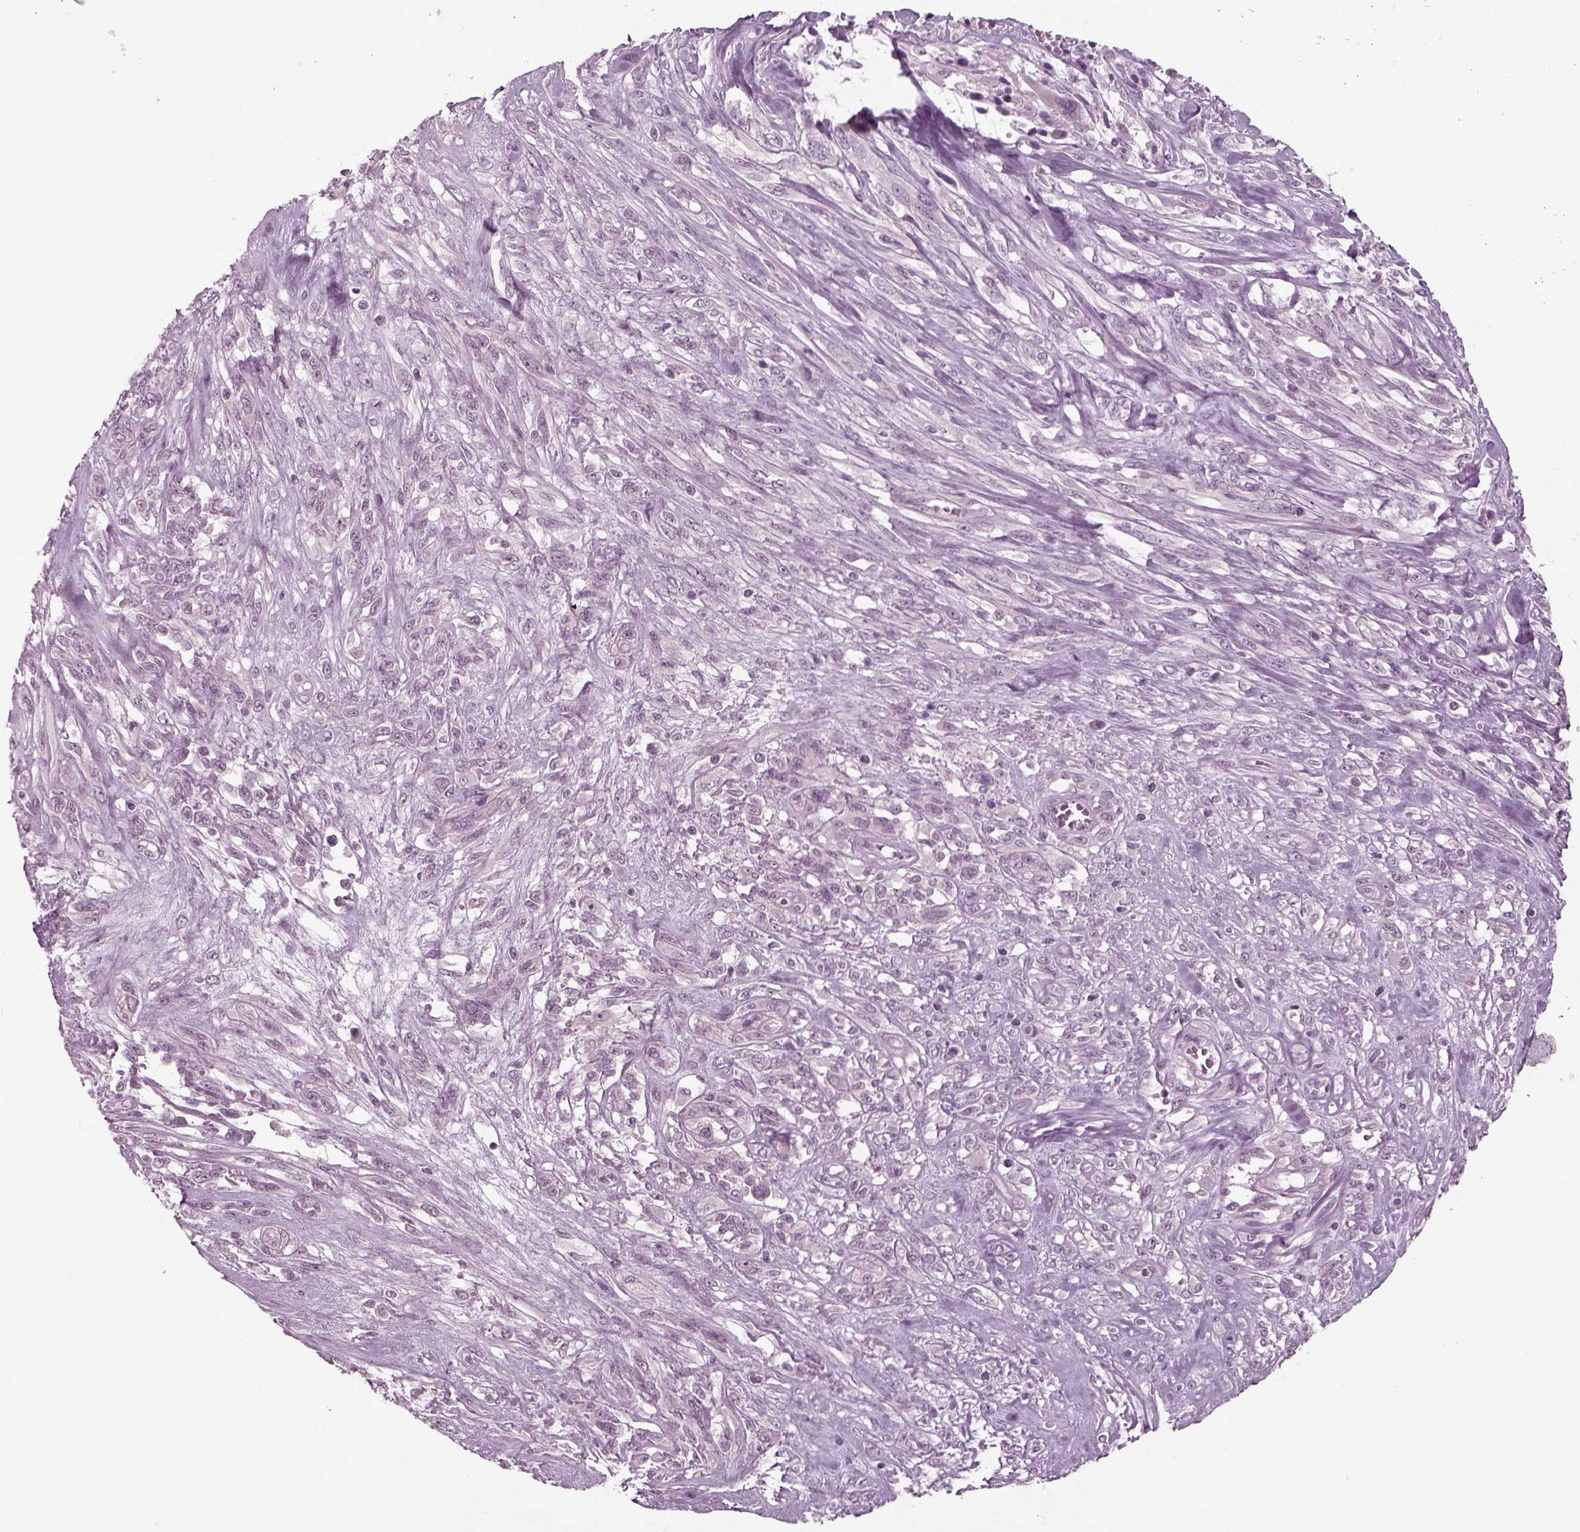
{"staining": {"intensity": "negative", "quantity": "none", "location": "none"}, "tissue": "melanoma", "cell_type": "Tumor cells", "image_type": "cancer", "snomed": [{"axis": "morphology", "description": "Malignant melanoma, NOS"}, {"axis": "topography", "description": "Skin"}], "caption": "Tumor cells show no significant staining in malignant melanoma. (Stains: DAB IHC with hematoxylin counter stain, Microscopy: brightfield microscopy at high magnification).", "gene": "MGAT4D", "patient": {"sex": "female", "age": 91}}